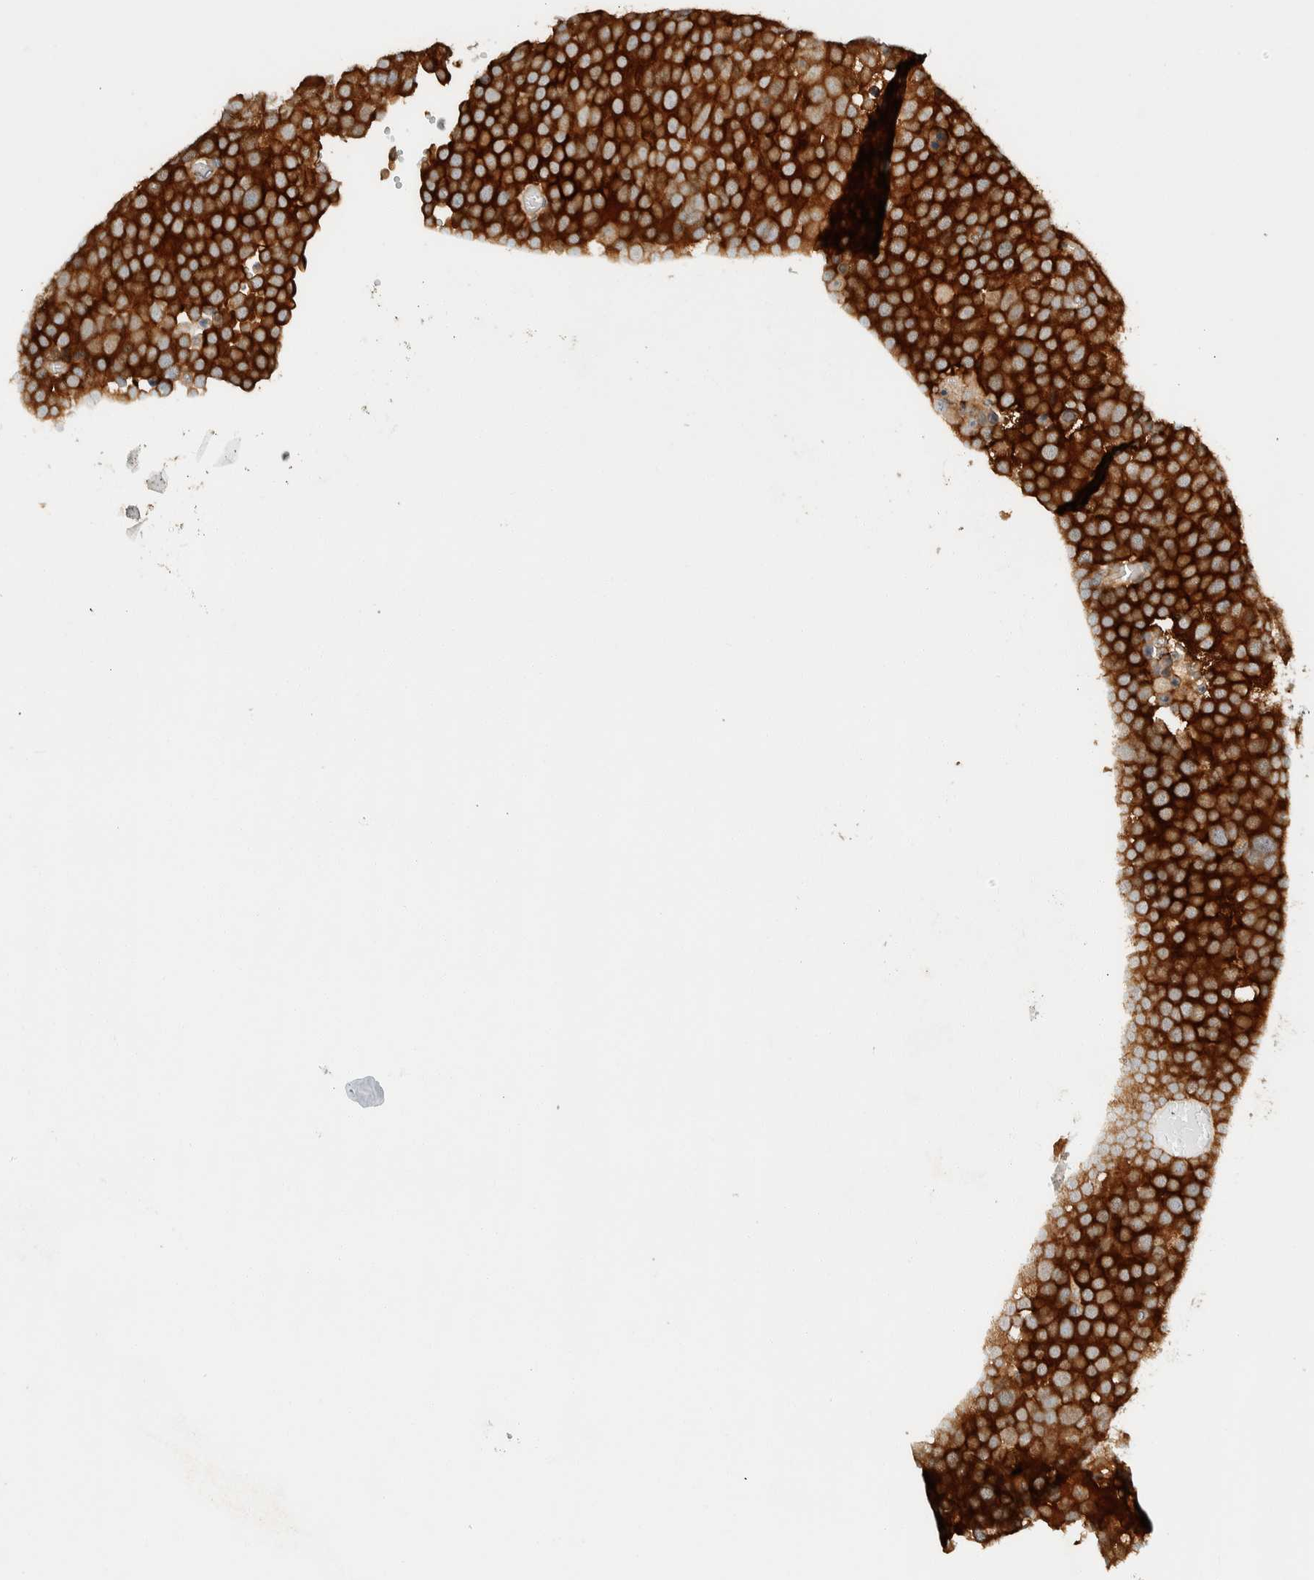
{"staining": {"intensity": "strong", "quantity": ">75%", "location": "cytoplasmic/membranous"}, "tissue": "testis cancer", "cell_type": "Tumor cells", "image_type": "cancer", "snomed": [{"axis": "morphology", "description": "Seminoma, NOS"}, {"axis": "topography", "description": "Testis"}], "caption": "Testis cancer stained with IHC shows strong cytoplasmic/membranous staining in about >75% of tumor cells.", "gene": "ARFGEF1", "patient": {"sex": "male", "age": 71}}